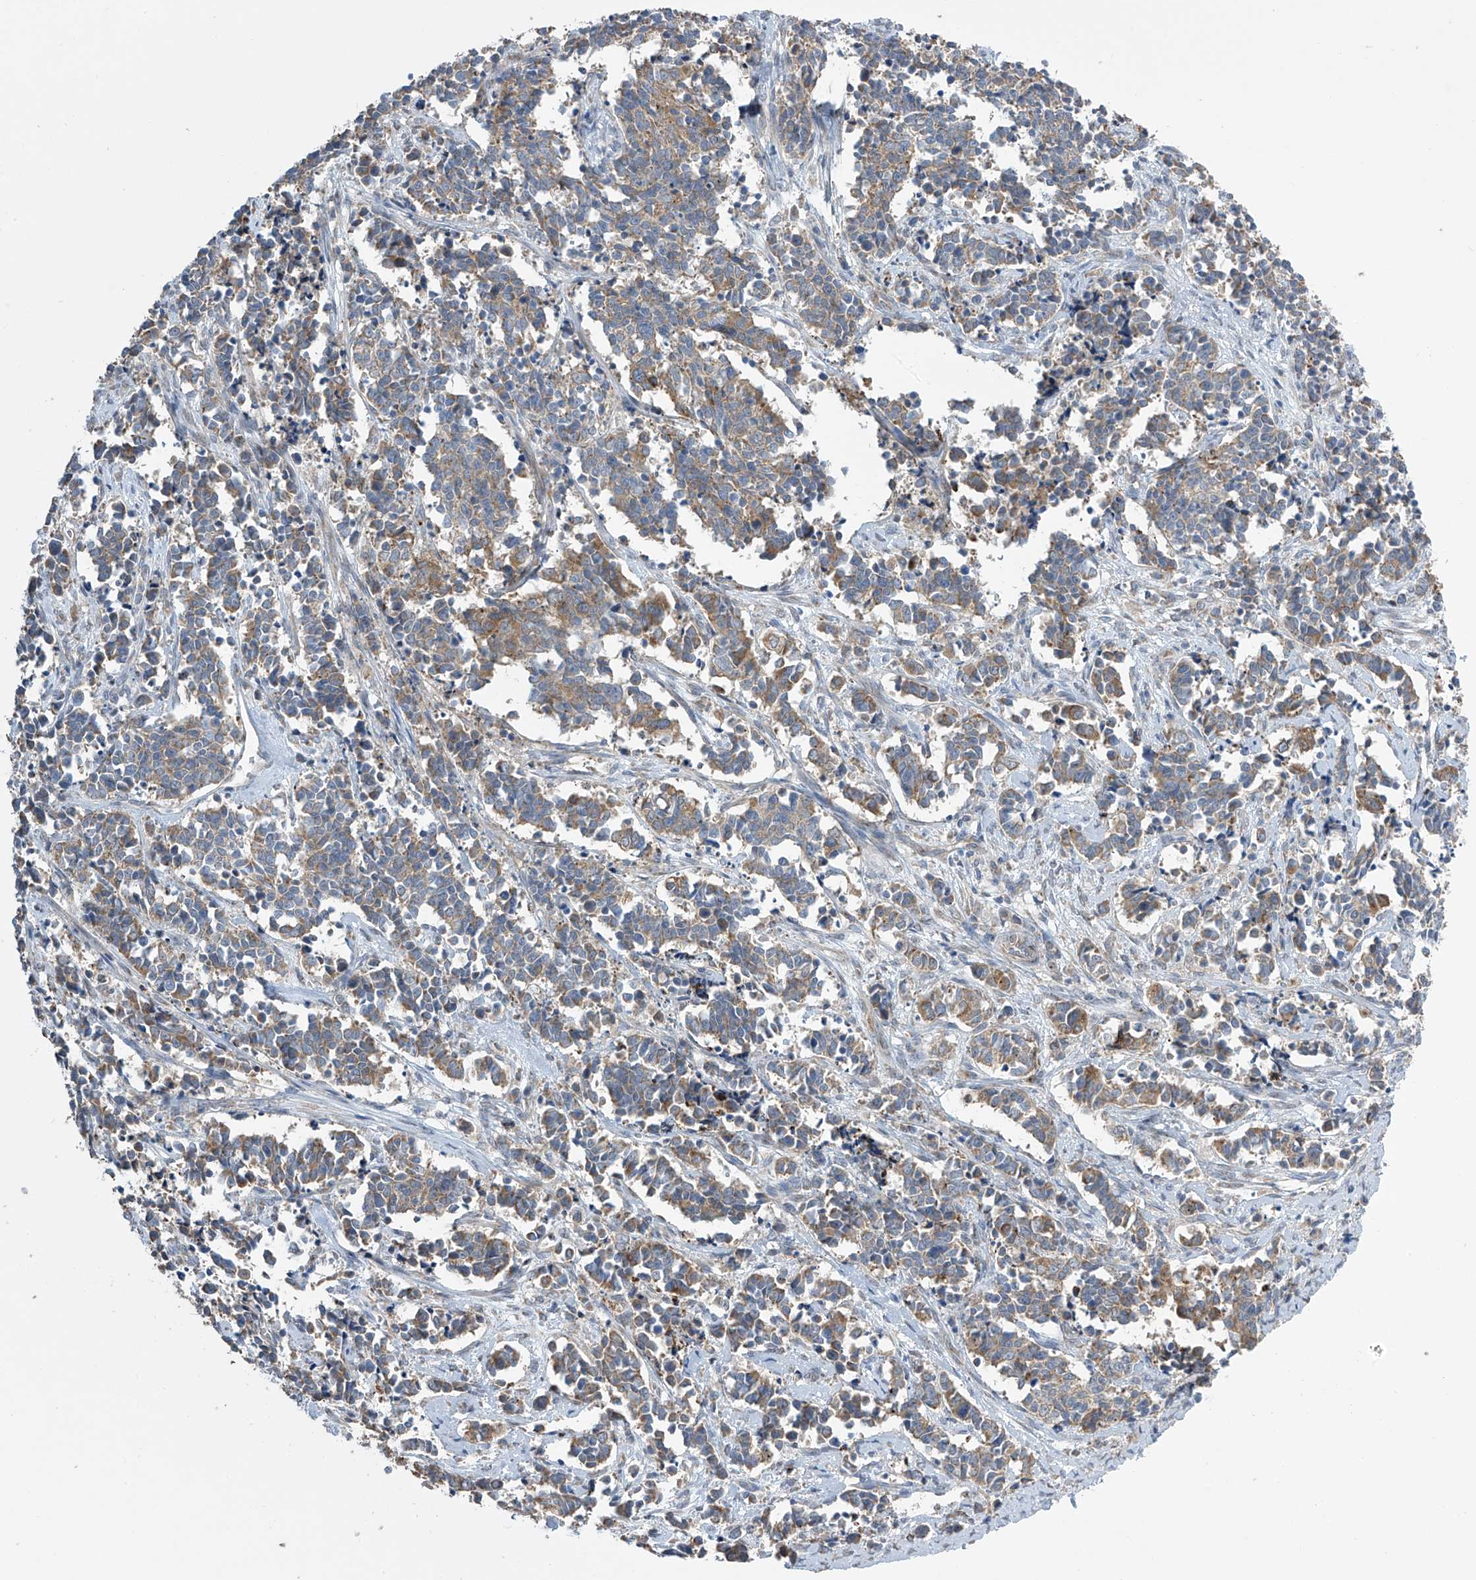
{"staining": {"intensity": "moderate", "quantity": ">75%", "location": "cytoplasmic/membranous"}, "tissue": "cervical cancer", "cell_type": "Tumor cells", "image_type": "cancer", "snomed": [{"axis": "morphology", "description": "Normal tissue, NOS"}, {"axis": "morphology", "description": "Squamous cell carcinoma, NOS"}, {"axis": "topography", "description": "Cervix"}], "caption": "Immunohistochemical staining of human cervical squamous cell carcinoma displays moderate cytoplasmic/membranous protein expression in about >75% of tumor cells.", "gene": "PNPT1", "patient": {"sex": "female", "age": 35}}